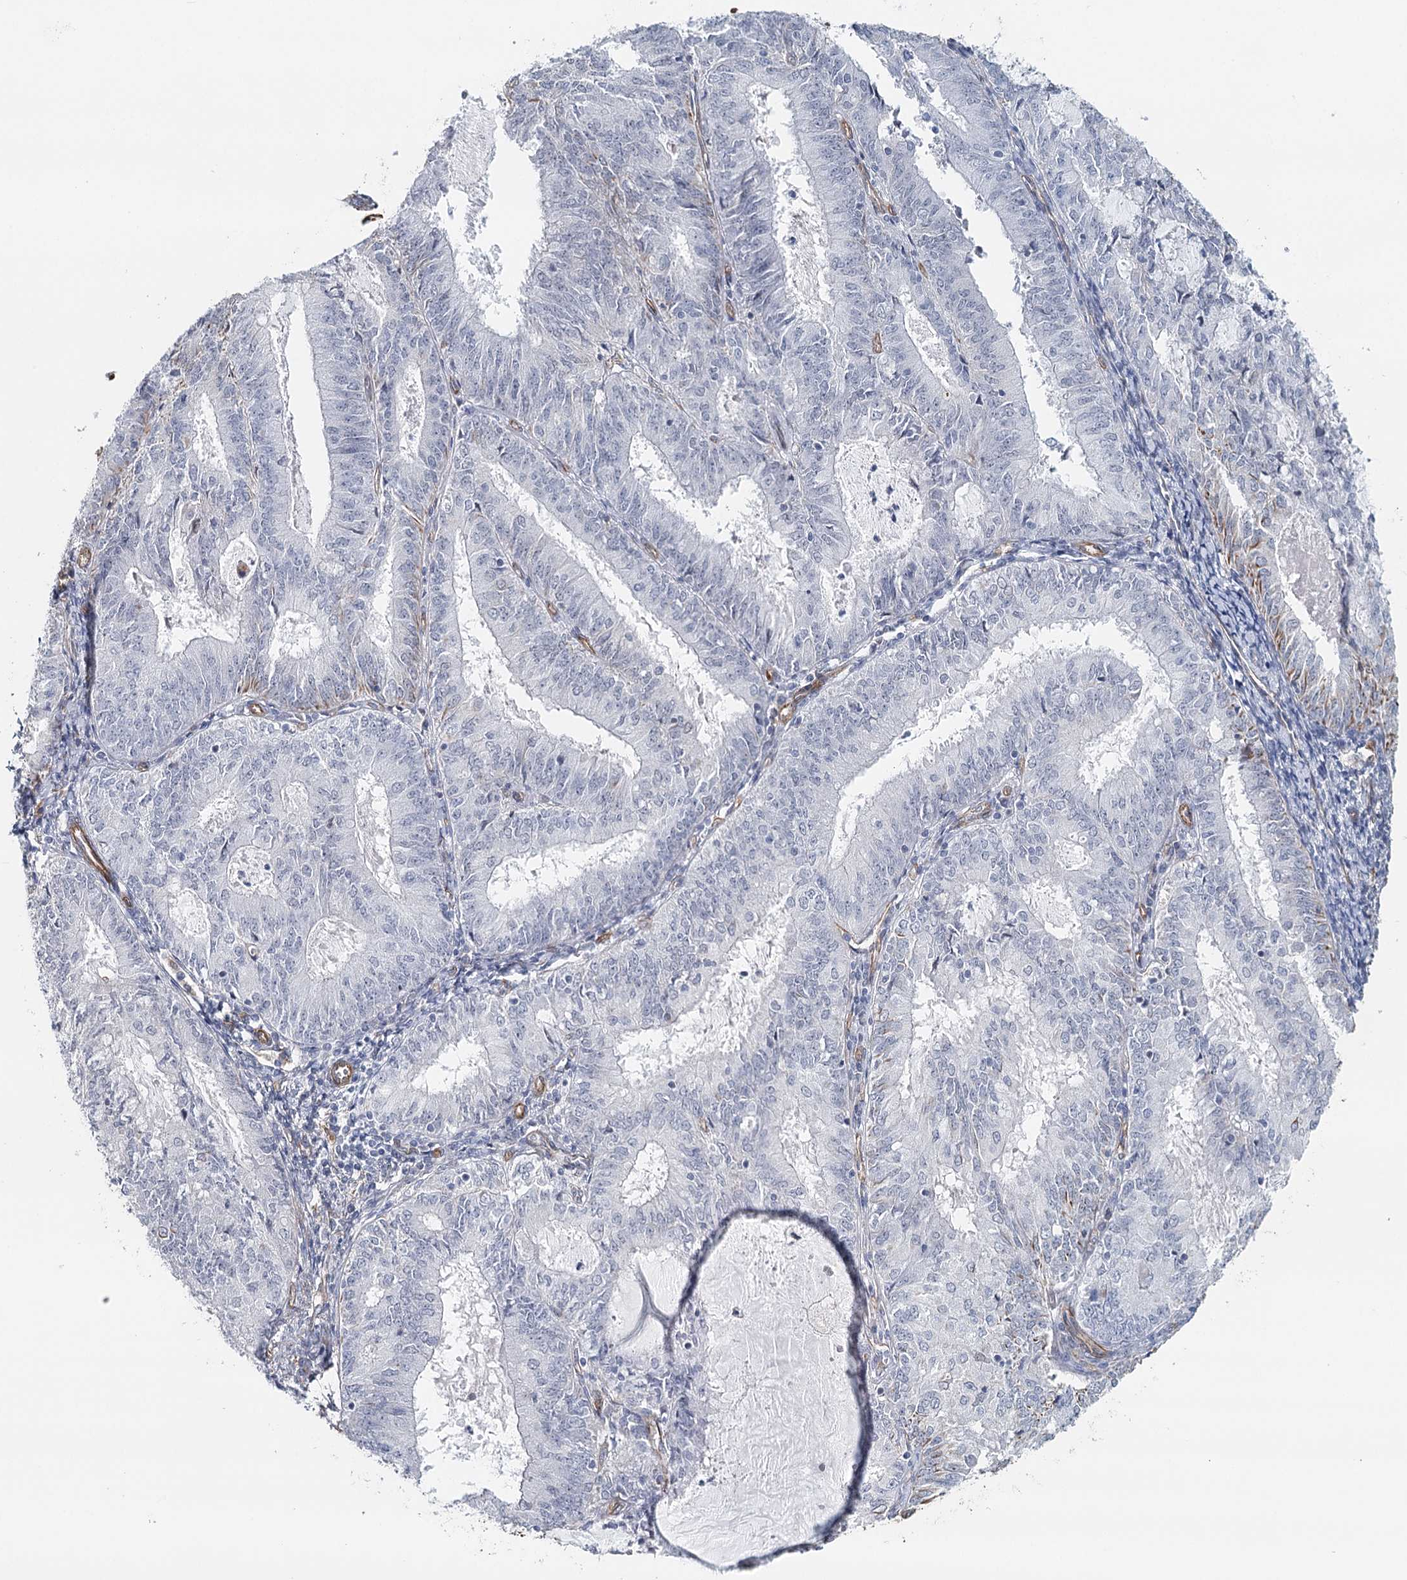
{"staining": {"intensity": "negative", "quantity": "none", "location": "none"}, "tissue": "endometrial cancer", "cell_type": "Tumor cells", "image_type": "cancer", "snomed": [{"axis": "morphology", "description": "Adenocarcinoma, NOS"}, {"axis": "topography", "description": "Endometrium"}], "caption": "A histopathology image of human endometrial cancer (adenocarcinoma) is negative for staining in tumor cells.", "gene": "SYNPO", "patient": {"sex": "female", "age": 57}}